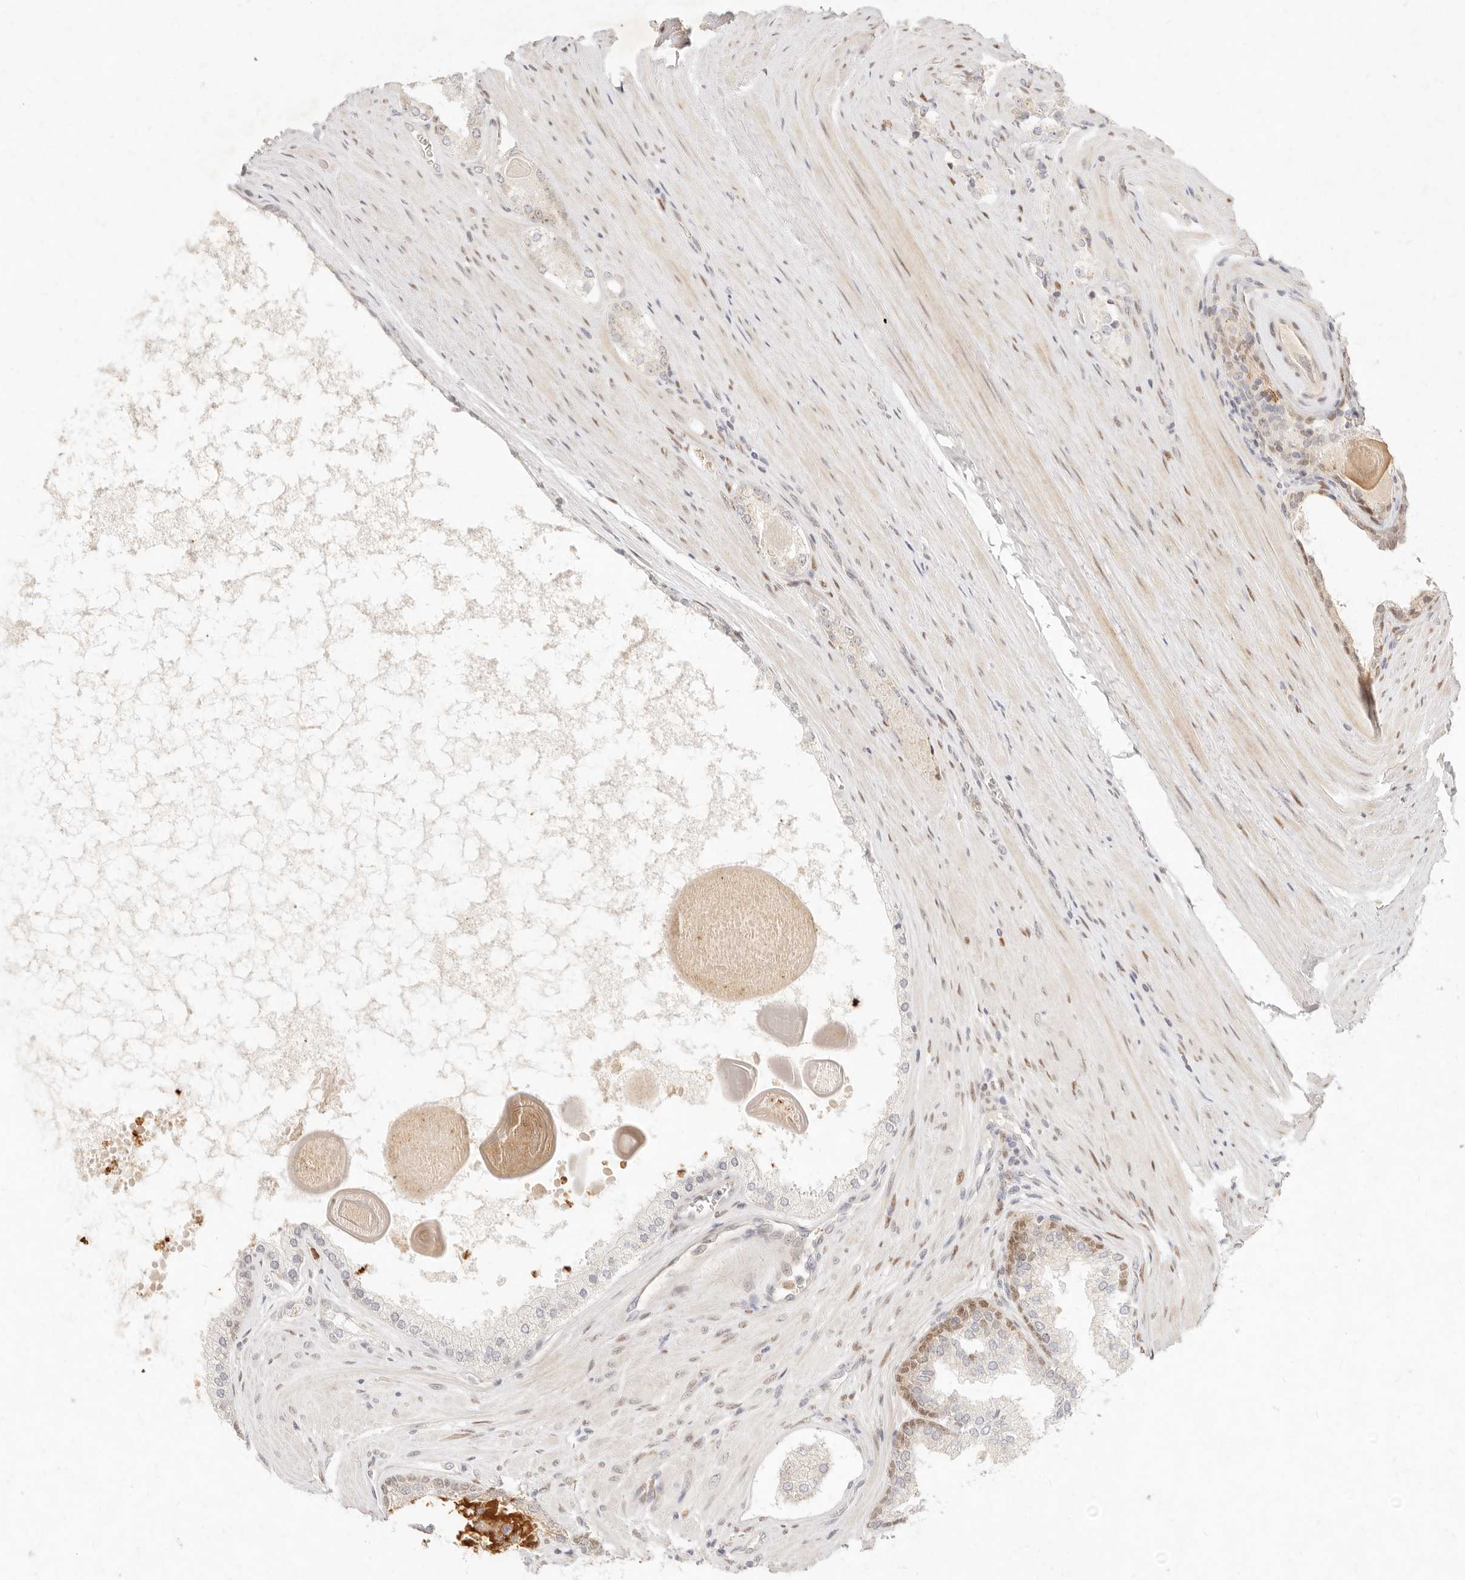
{"staining": {"intensity": "negative", "quantity": "none", "location": "none"}, "tissue": "prostate cancer", "cell_type": "Tumor cells", "image_type": "cancer", "snomed": [{"axis": "morphology", "description": "Adenocarcinoma, High grade"}, {"axis": "topography", "description": "Prostate"}], "caption": "Immunohistochemical staining of human prostate cancer reveals no significant positivity in tumor cells.", "gene": "ASCL3", "patient": {"sex": "male", "age": 60}}